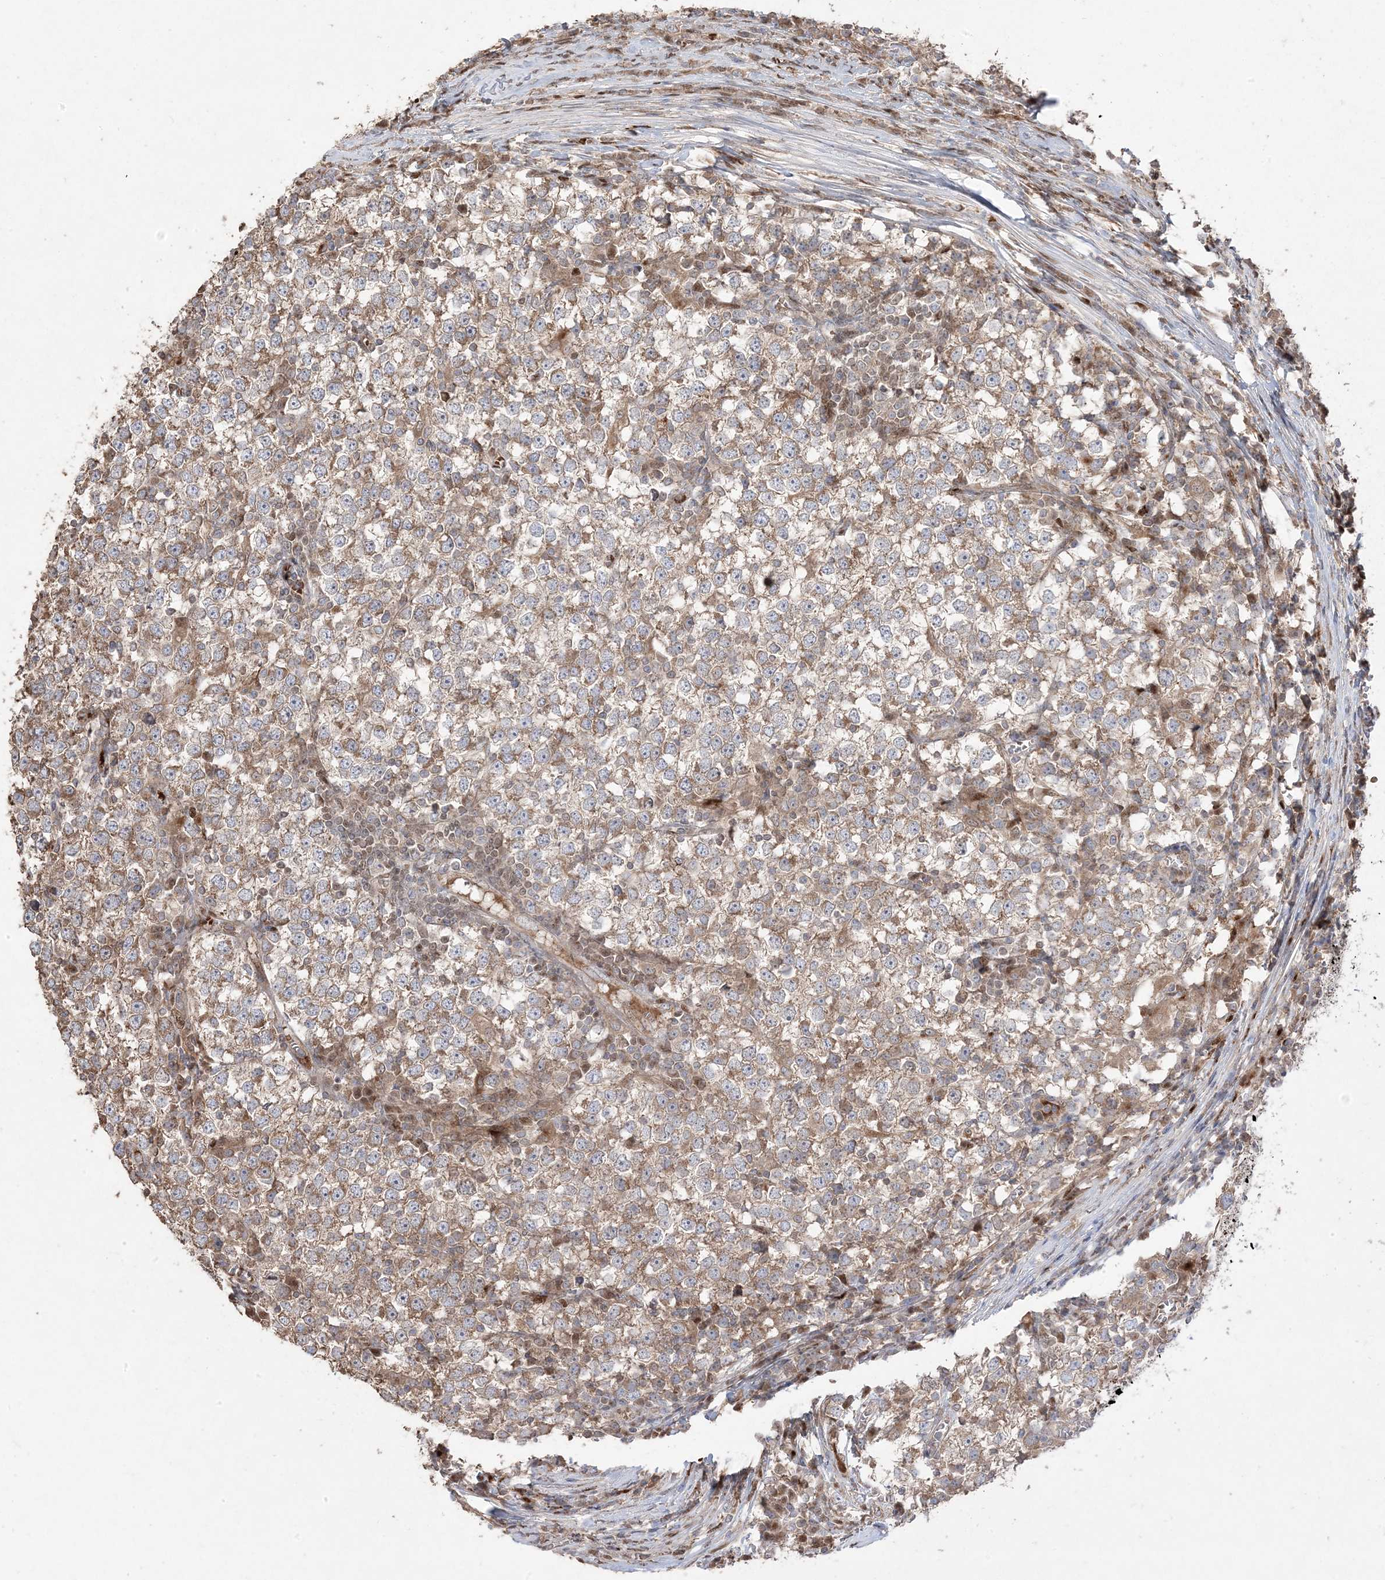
{"staining": {"intensity": "moderate", "quantity": ">75%", "location": "cytoplasmic/membranous"}, "tissue": "testis cancer", "cell_type": "Tumor cells", "image_type": "cancer", "snomed": [{"axis": "morphology", "description": "Seminoma, NOS"}, {"axis": "topography", "description": "Testis"}], "caption": "Testis seminoma was stained to show a protein in brown. There is medium levels of moderate cytoplasmic/membranous positivity in about >75% of tumor cells. Nuclei are stained in blue.", "gene": "PPOX", "patient": {"sex": "male", "age": 65}}